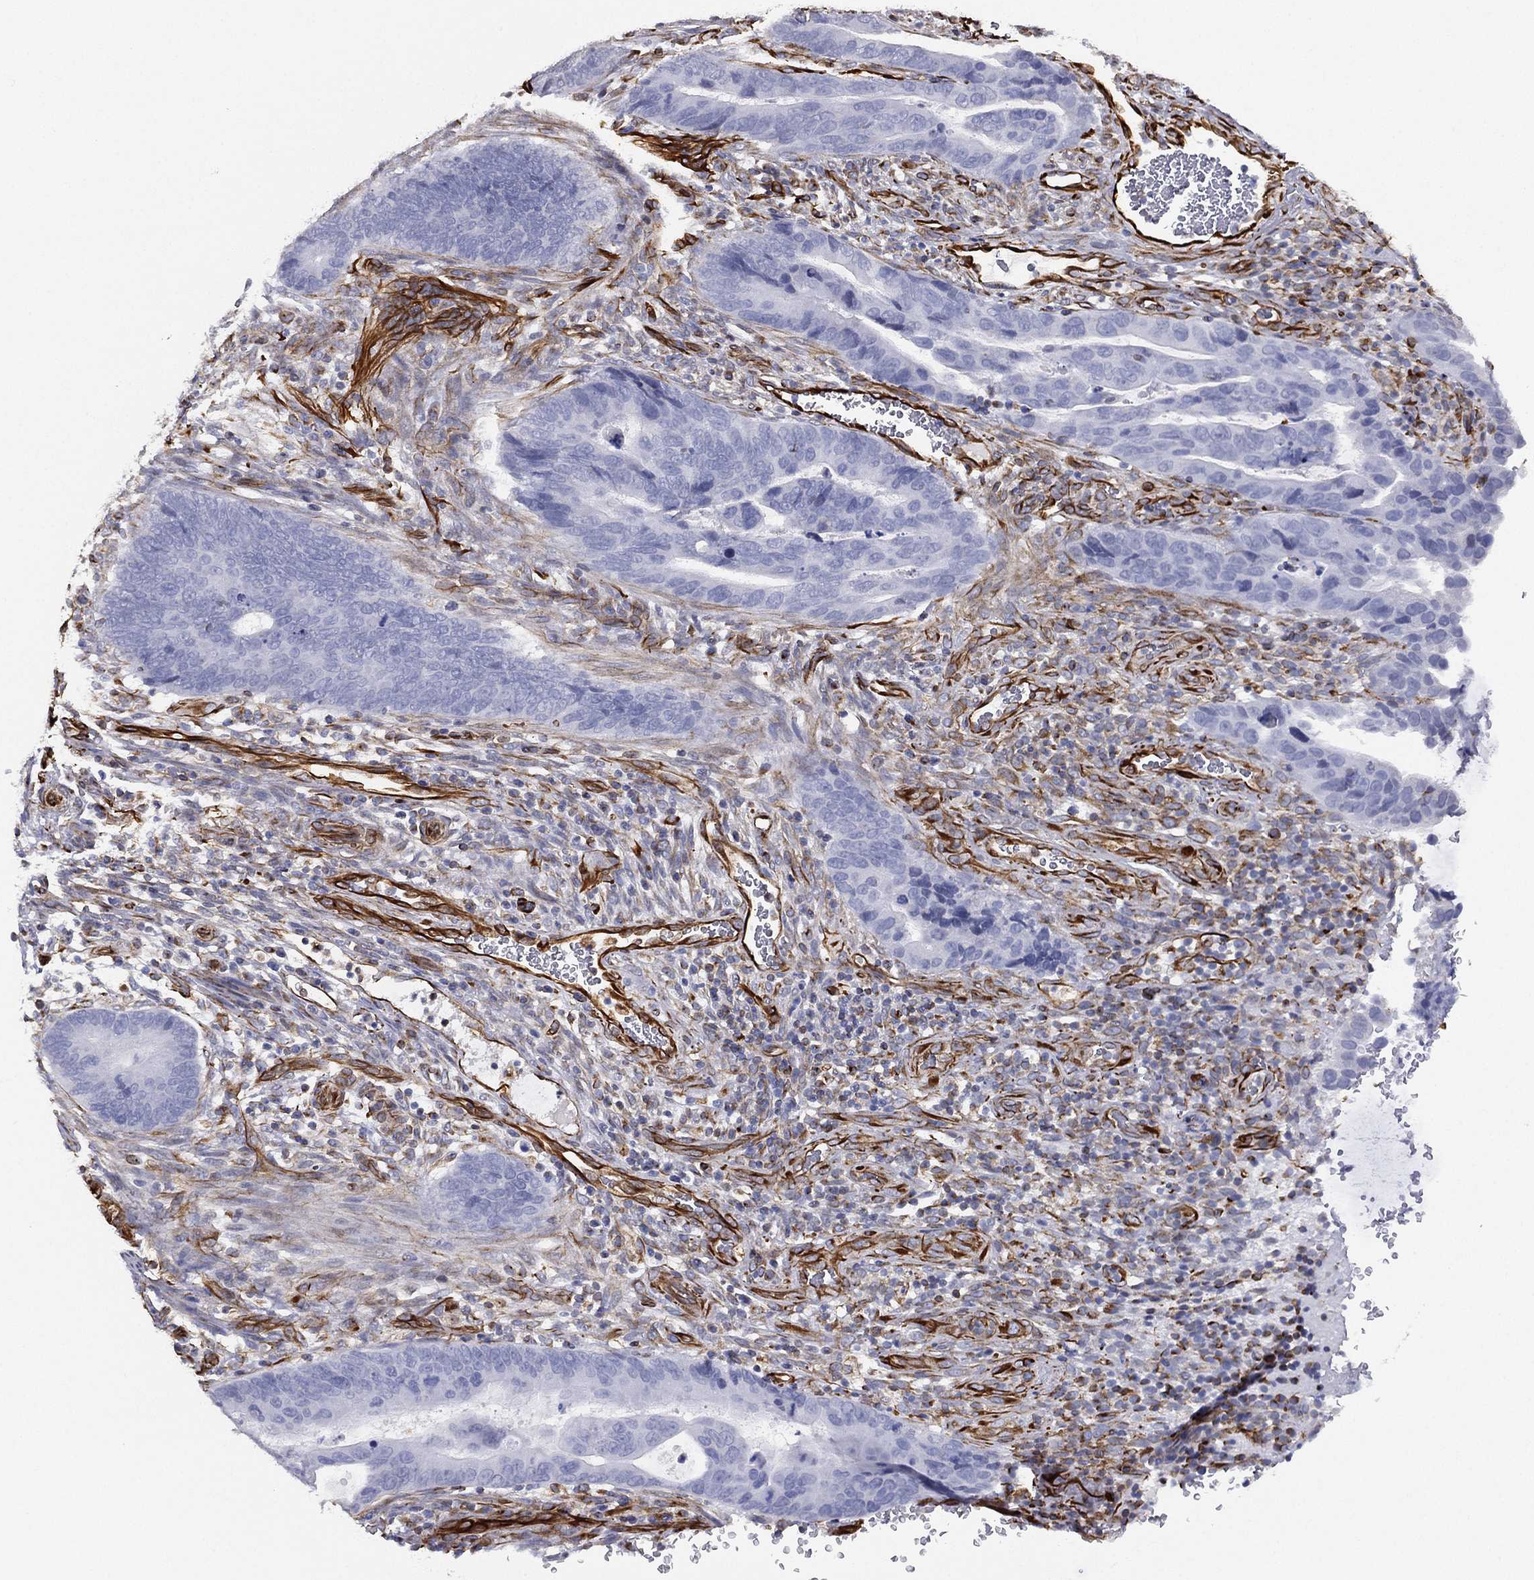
{"staining": {"intensity": "negative", "quantity": "none", "location": "none"}, "tissue": "colorectal cancer", "cell_type": "Tumor cells", "image_type": "cancer", "snomed": [{"axis": "morphology", "description": "Adenocarcinoma, NOS"}, {"axis": "topography", "description": "Colon"}], "caption": "Human adenocarcinoma (colorectal) stained for a protein using IHC demonstrates no expression in tumor cells.", "gene": "MAS1", "patient": {"sex": "female", "age": 56}}